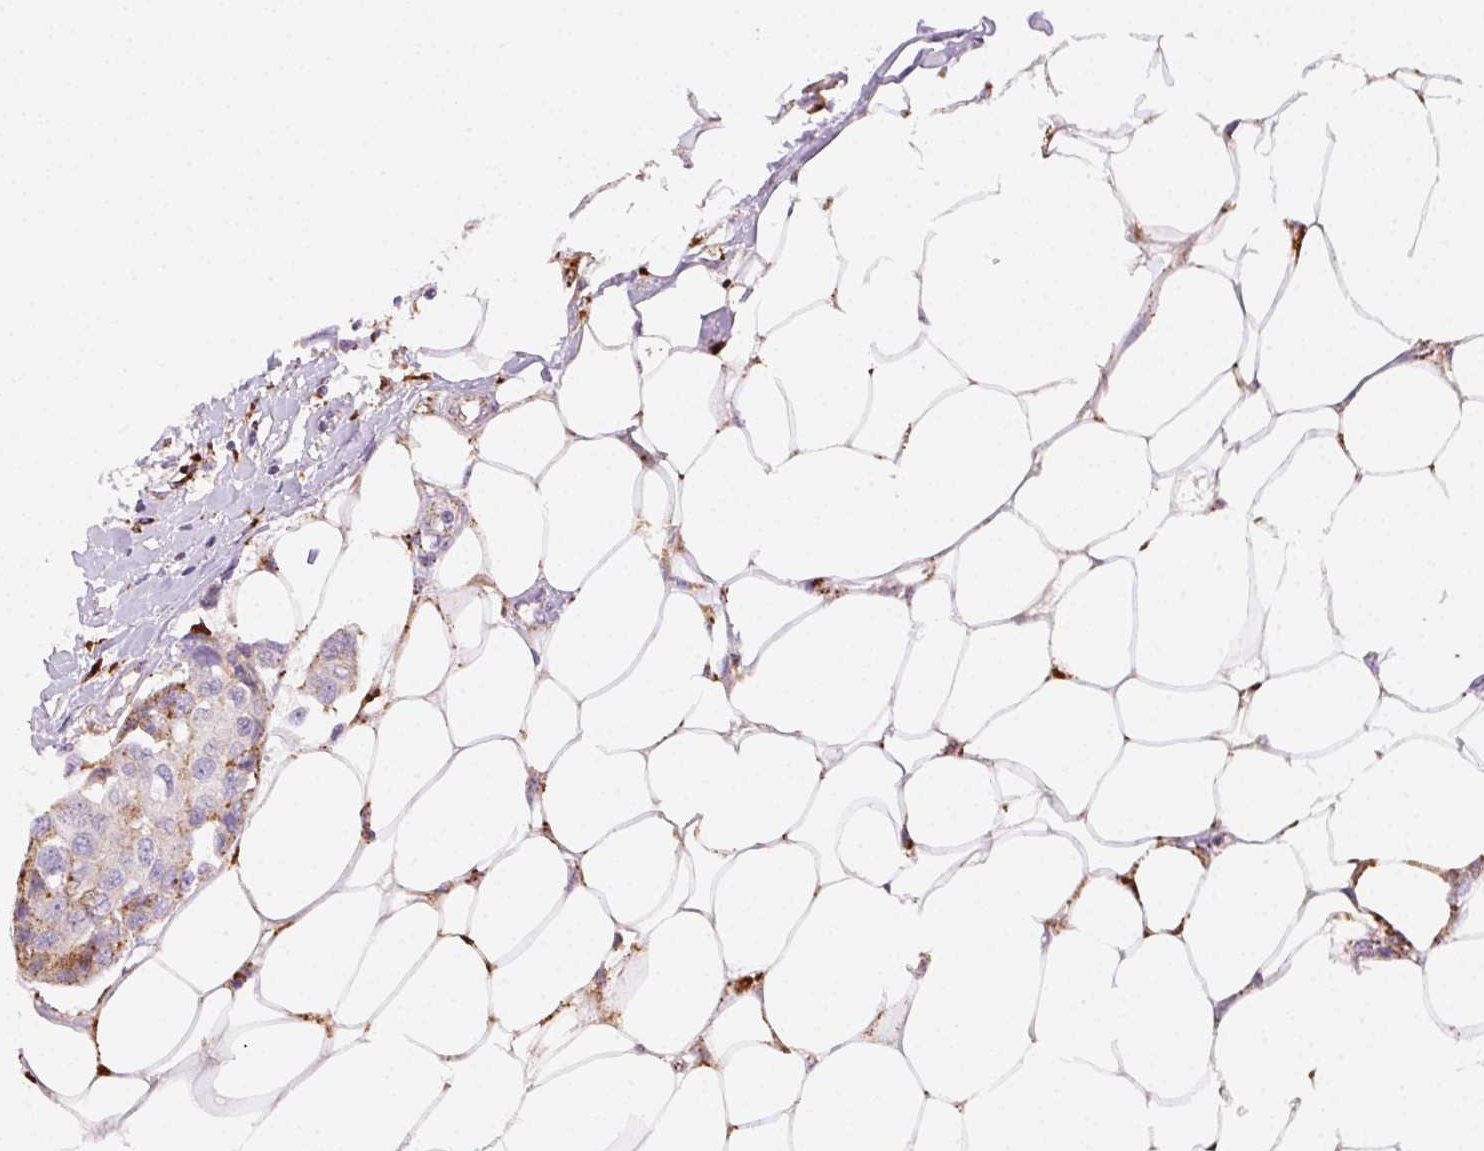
{"staining": {"intensity": "weak", "quantity": "<25%", "location": "cytoplasmic/membranous"}, "tissue": "breast cancer", "cell_type": "Tumor cells", "image_type": "cancer", "snomed": [{"axis": "morphology", "description": "Duct carcinoma"}, {"axis": "topography", "description": "Breast"}, {"axis": "topography", "description": "Lymph node"}], "caption": "Immunohistochemistry histopathology image of breast cancer stained for a protein (brown), which shows no positivity in tumor cells.", "gene": "SCPEP1", "patient": {"sex": "female", "age": 80}}